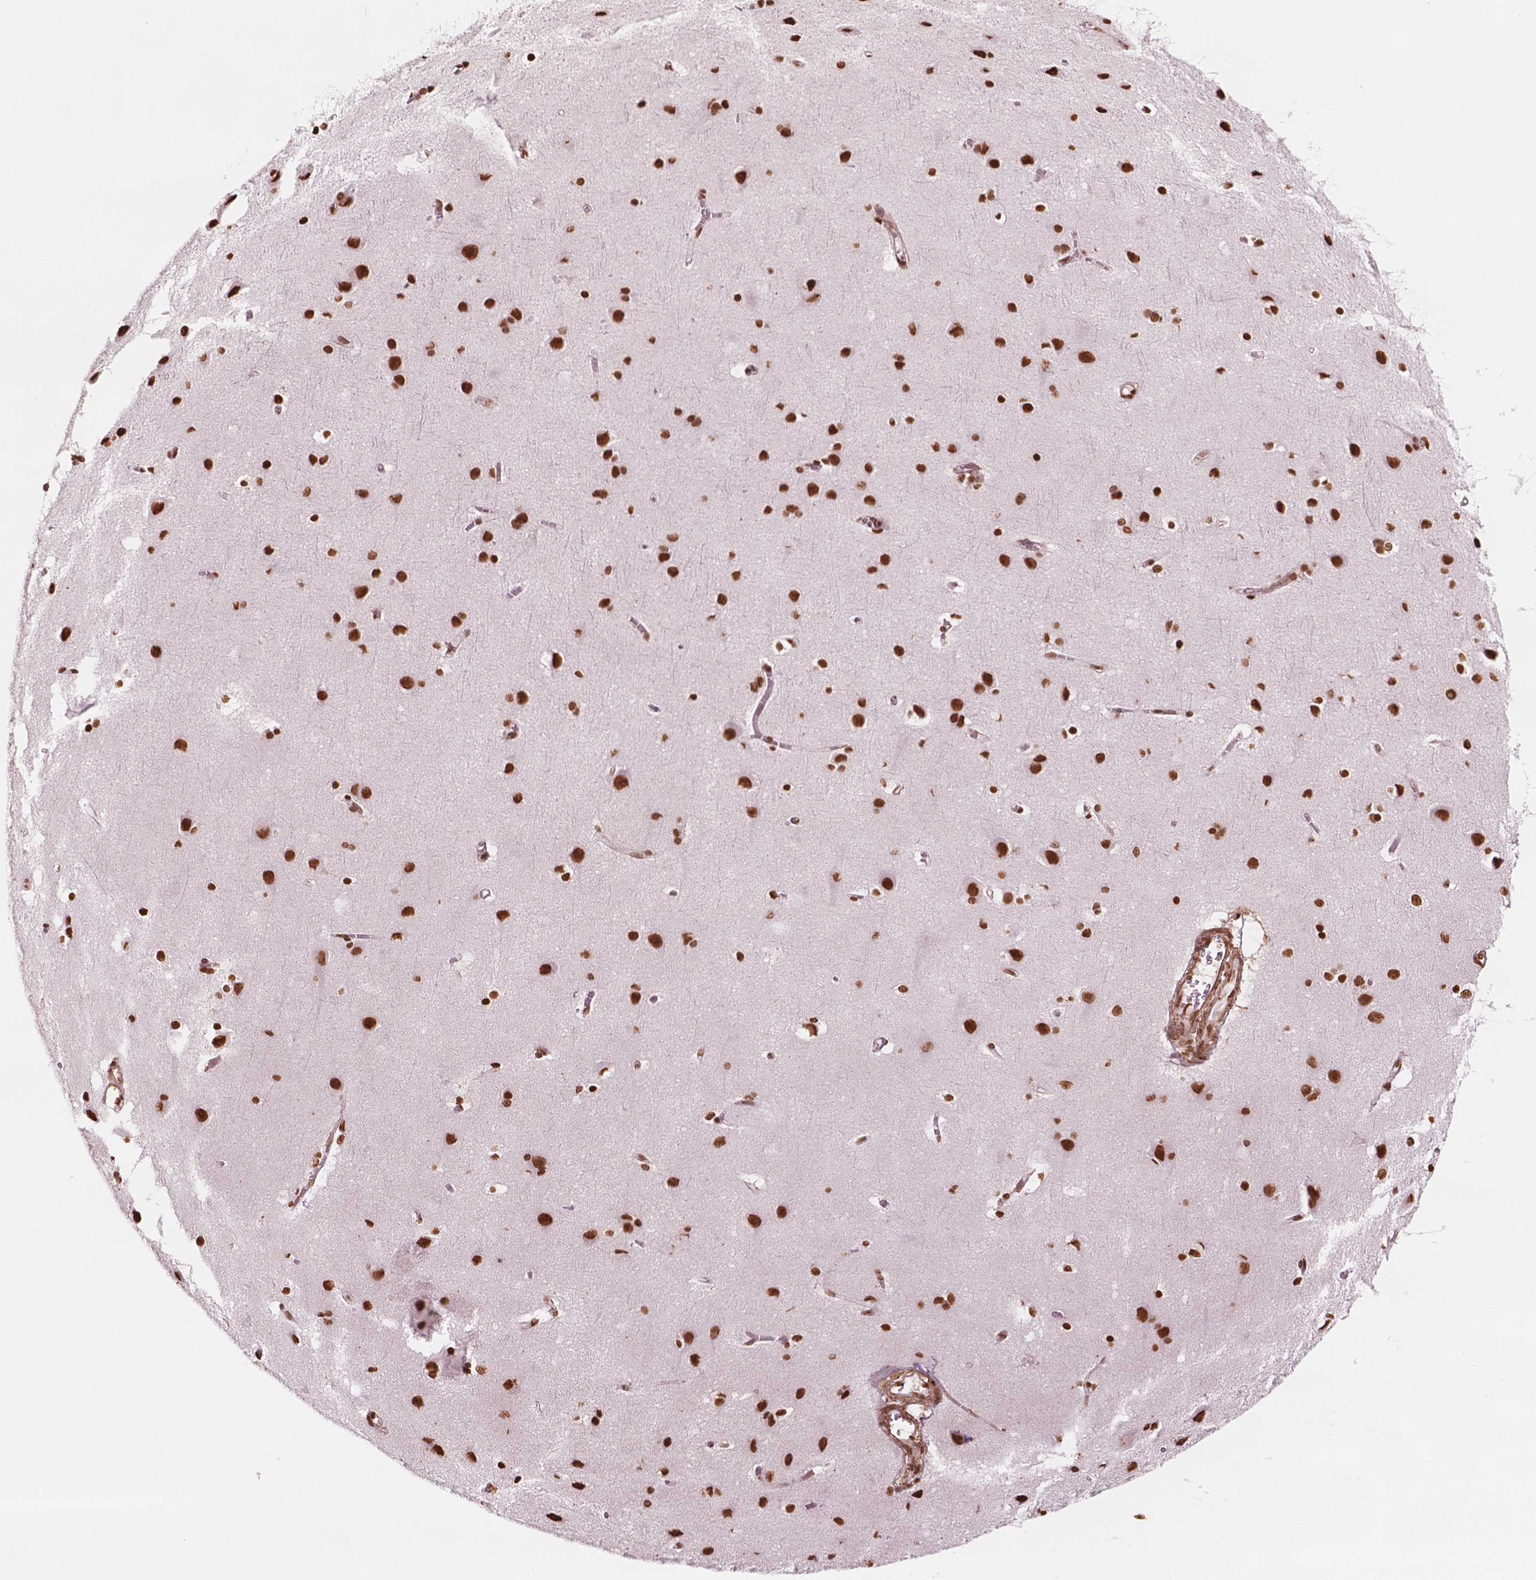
{"staining": {"intensity": "strong", "quantity": ">75%", "location": "nuclear"}, "tissue": "cerebral cortex", "cell_type": "Endothelial cells", "image_type": "normal", "snomed": [{"axis": "morphology", "description": "Normal tissue, NOS"}, {"axis": "topography", "description": "Cerebral cortex"}], "caption": "A brown stain highlights strong nuclear positivity of a protein in endothelial cells of benign human cerebral cortex.", "gene": "GTF3C5", "patient": {"sex": "male", "age": 37}}